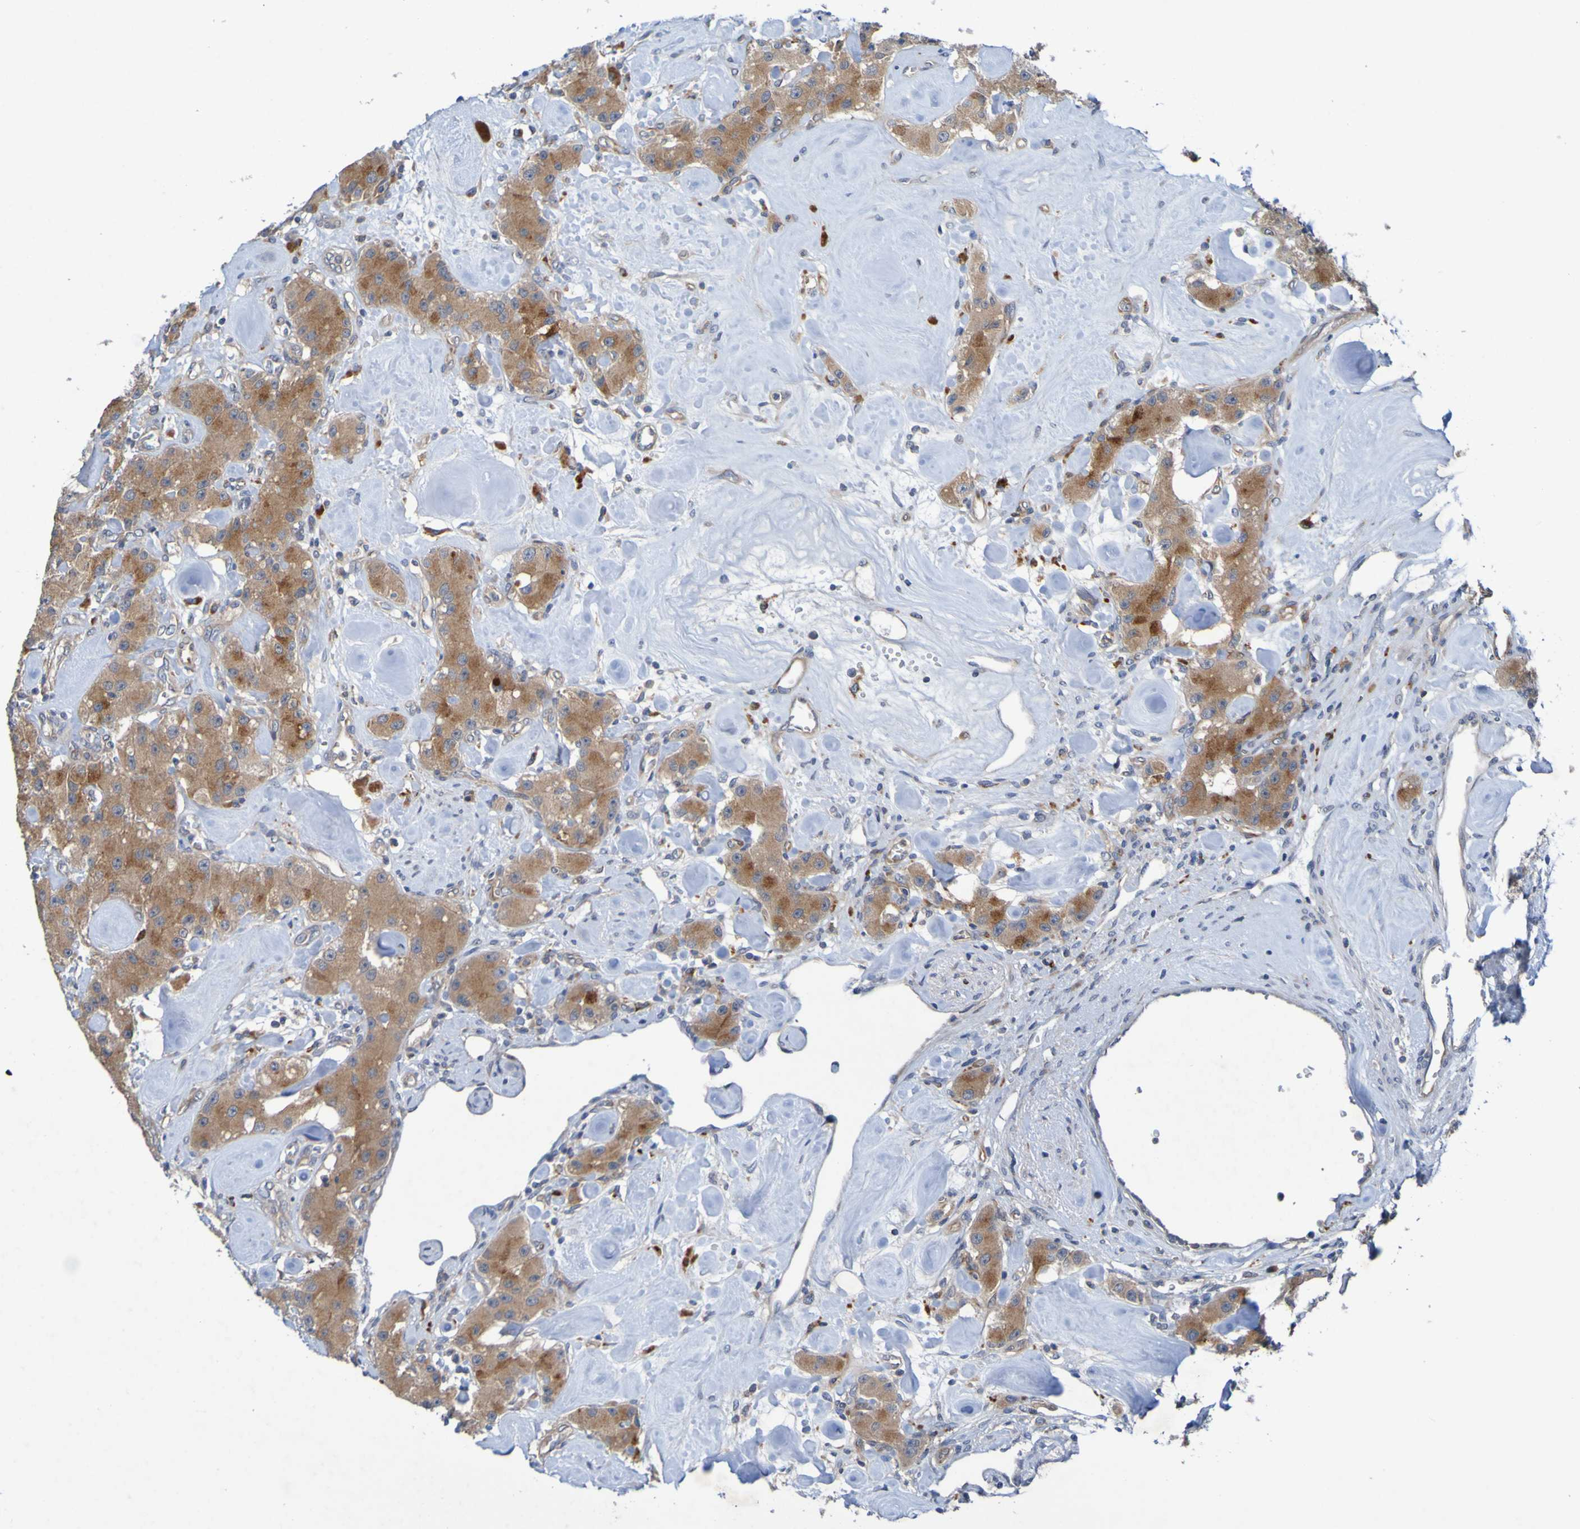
{"staining": {"intensity": "moderate", "quantity": ">75%", "location": "cytoplasmic/membranous"}, "tissue": "carcinoid", "cell_type": "Tumor cells", "image_type": "cancer", "snomed": [{"axis": "morphology", "description": "Carcinoid, malignant, NOS"}, {"axis": "topography", "description": "Pancreas"}], "caption": "A brown stain highlights moderate cytoplasmic/membranous positivity of a protein in human carcinoid tumor cells. Immunohistochemistry stains the protein of interest in brown and the nuclei are stained blue.", "gene": "SDK1", "patient": {"sex": "male", "age": 41}}